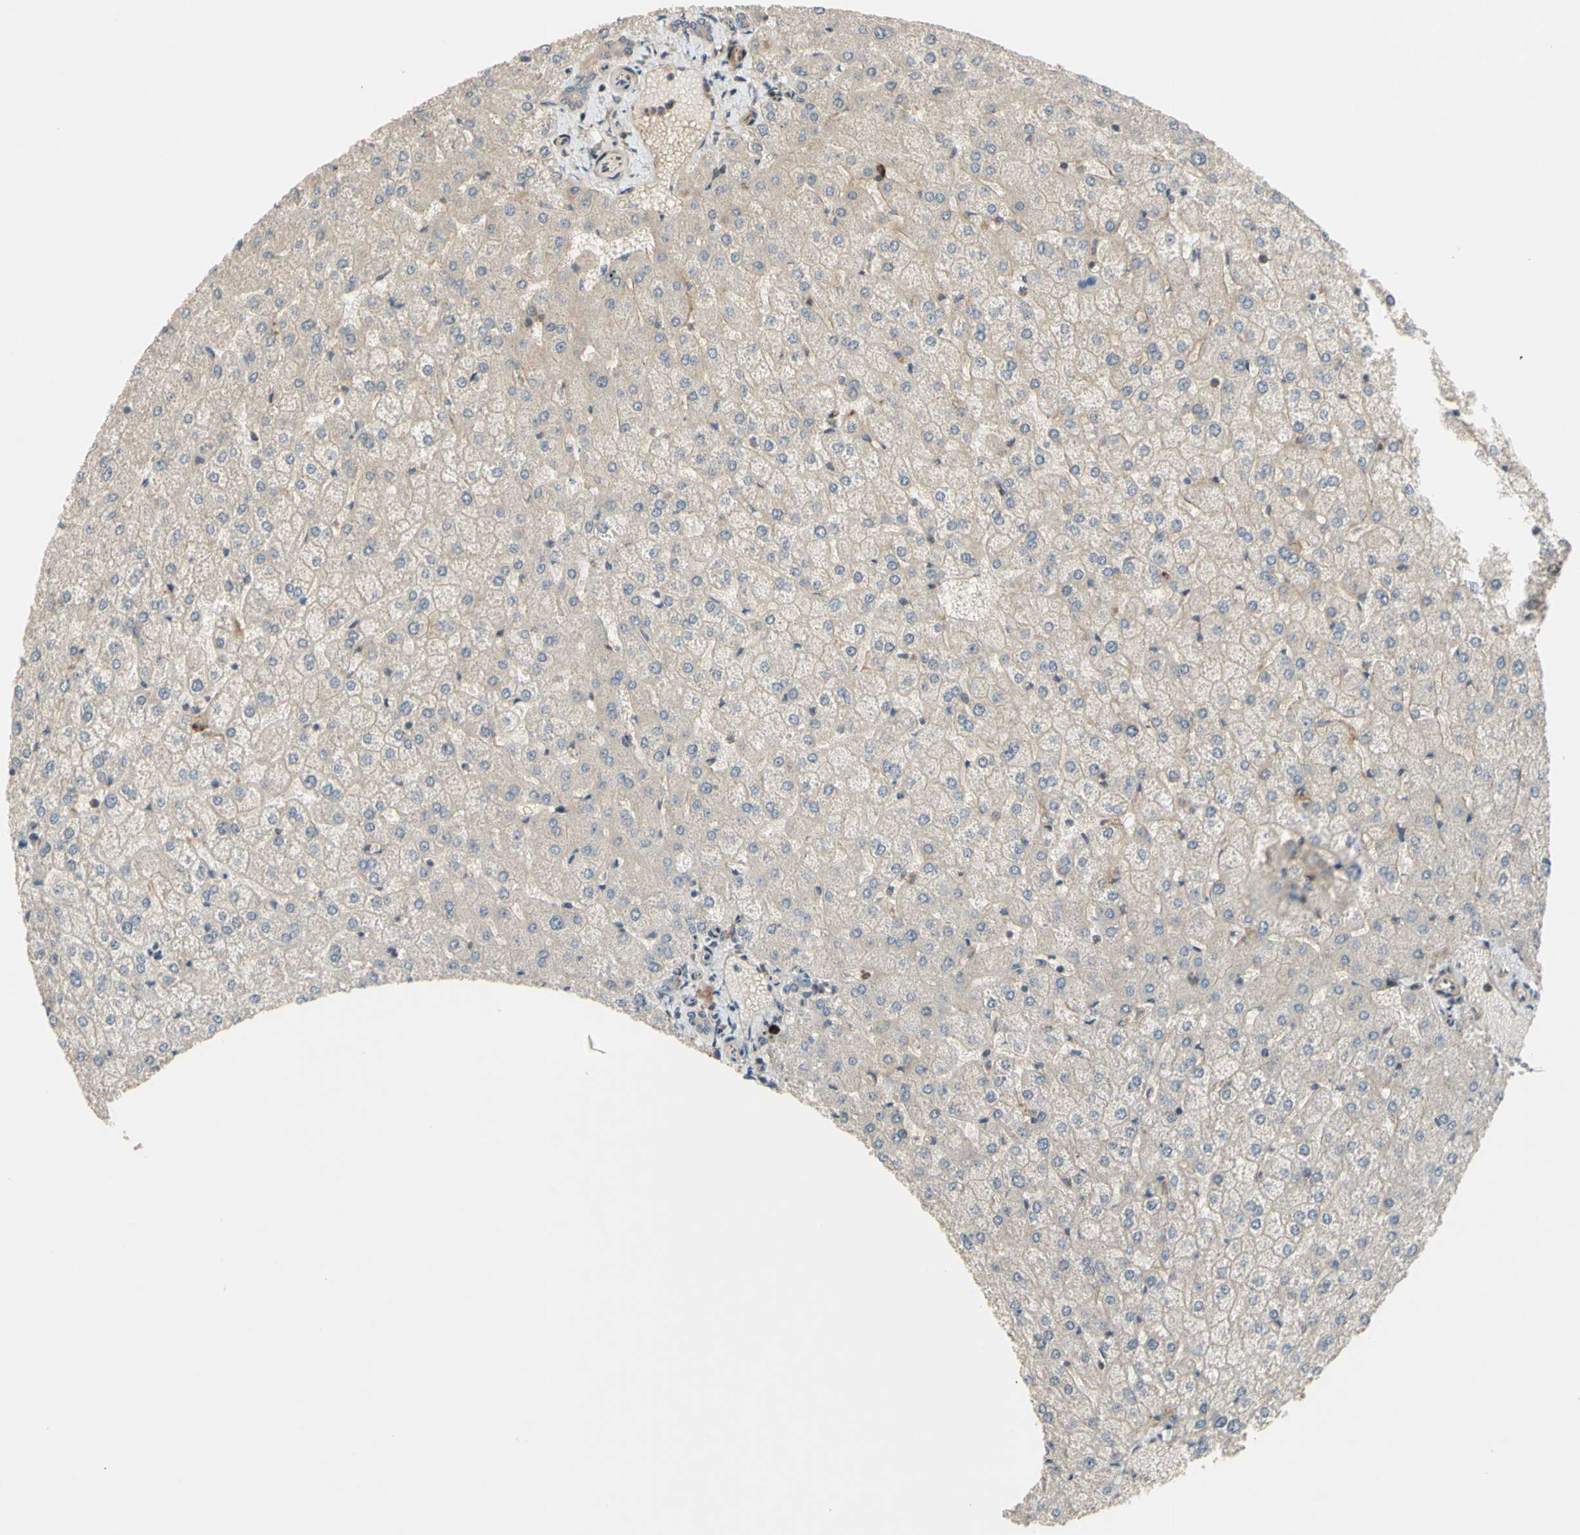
{"staining": {"intensity": "weak", "quantity": ">75%", "location": "cytoplasmic/membranous"}, "tissue": "liver", "cell_type": "Cholangiocytes", "image_type": "normal", "snomed": [{"axis": "morphology", "description": "Normal tissue, NOS"}, {"axis": "topography", "description": "Liver"}], "caption": "High-power microscopy captured an immunohistochemistry (IHC) photomicrograph of benign liver, revealing weak cytoplasmic/membranous positivity in approximately >75% of cholangiocytes.", "gene": "SPTLC1", "patient": {"sex": "female", "age": 32}}